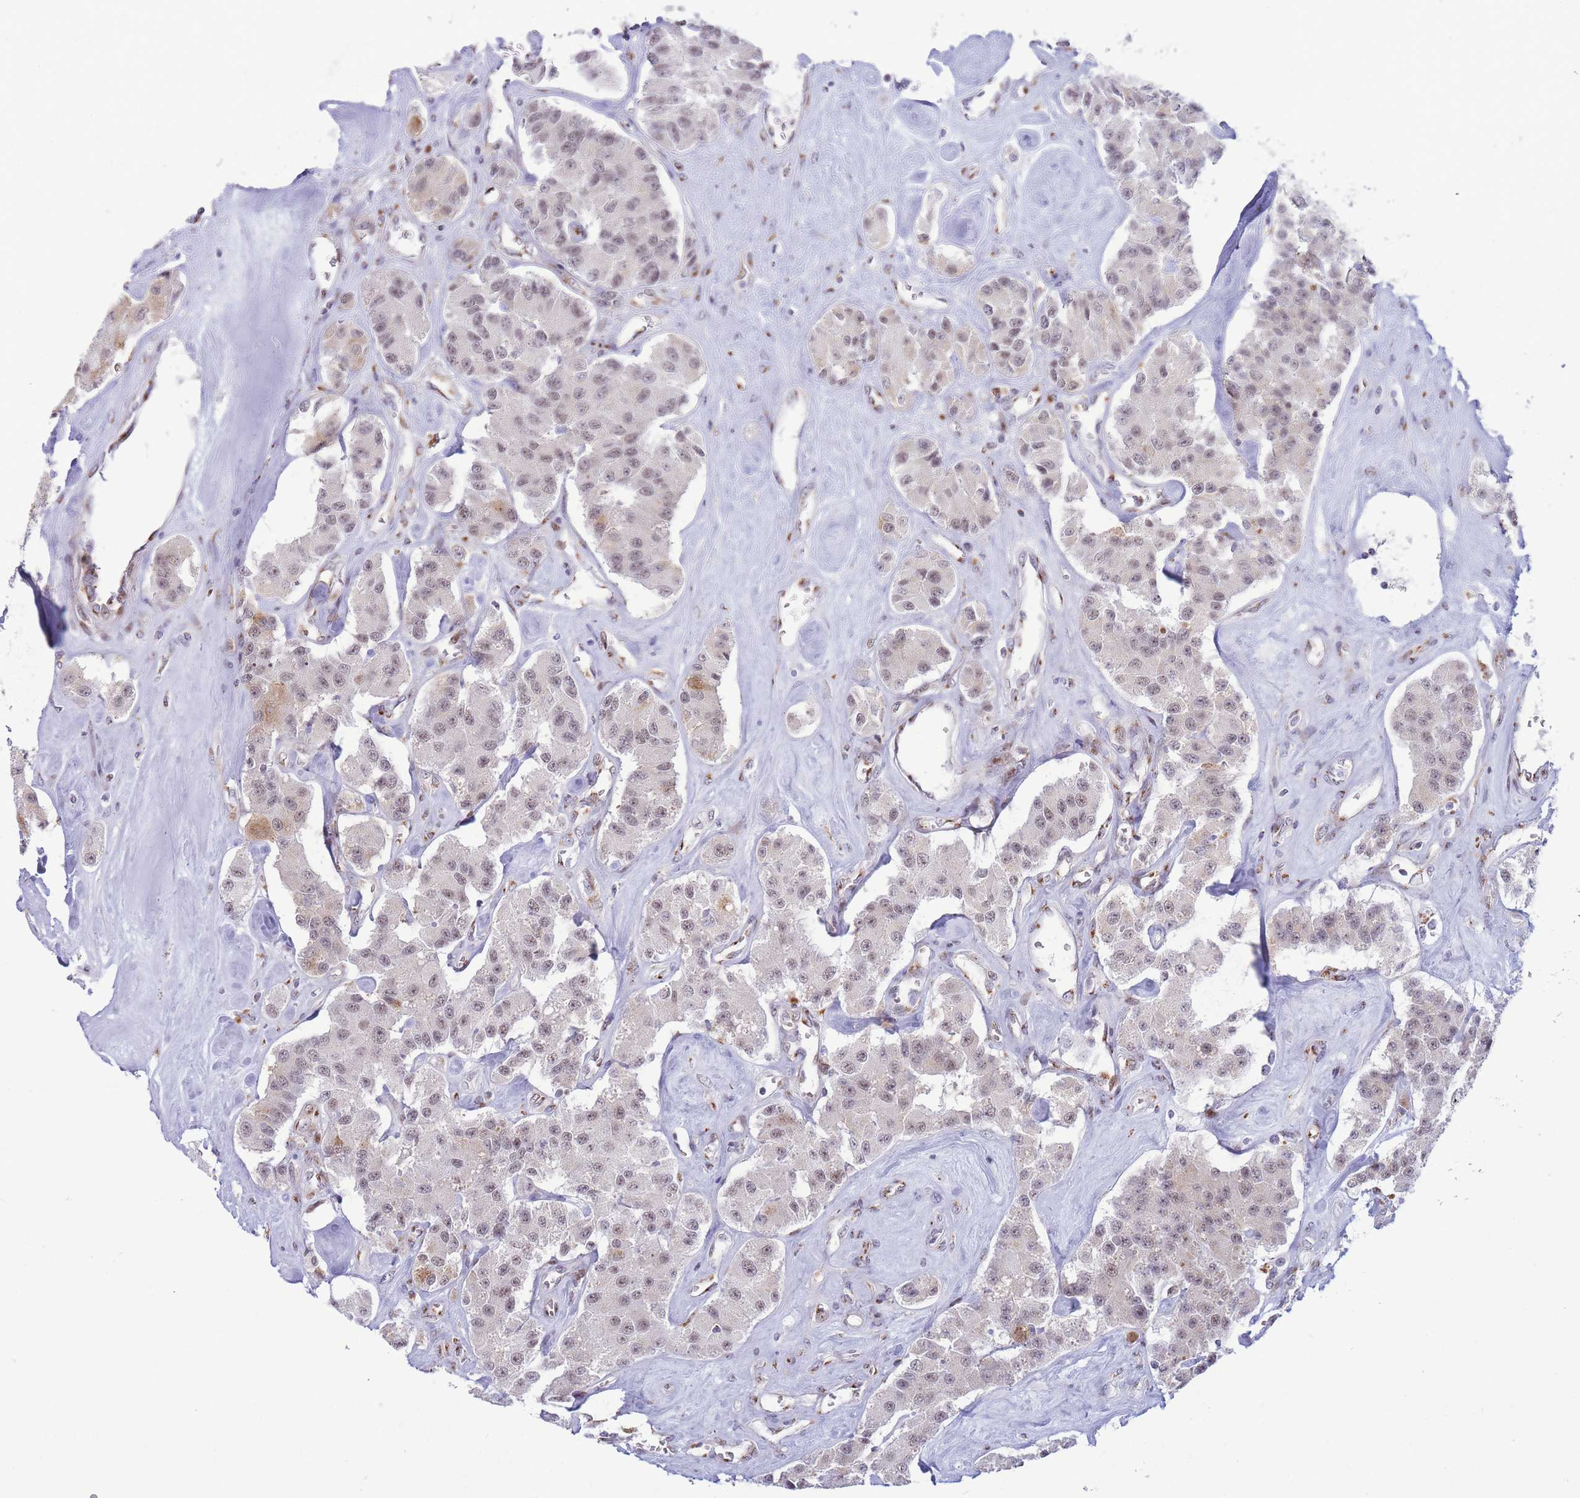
{"staining": {"intensity": "weak", "quantity": ">75%", "location": "nuclear"}, "tissue": "carcinoid", "cell_type": "Tumor cells", "image_type": "cancer", "snomed": [{"axis": "morphology", "description": "Carcinoid, malignant, NOS"}, {"axis": "topography", "description": "Pancreas"}], "caption": "High-magnification brightfield microscopy of carcinoid stained with DAB (brown) and counterstained with hematoxylin (blue). tumor cells exhibit weak nuclear positivity is appreciated in about>75% of cells. (DAB IHC, brown staining for protein, blue staining for nuclei).", "gene": "INO80C", "patient": {"sex": "male", "age": 41}}